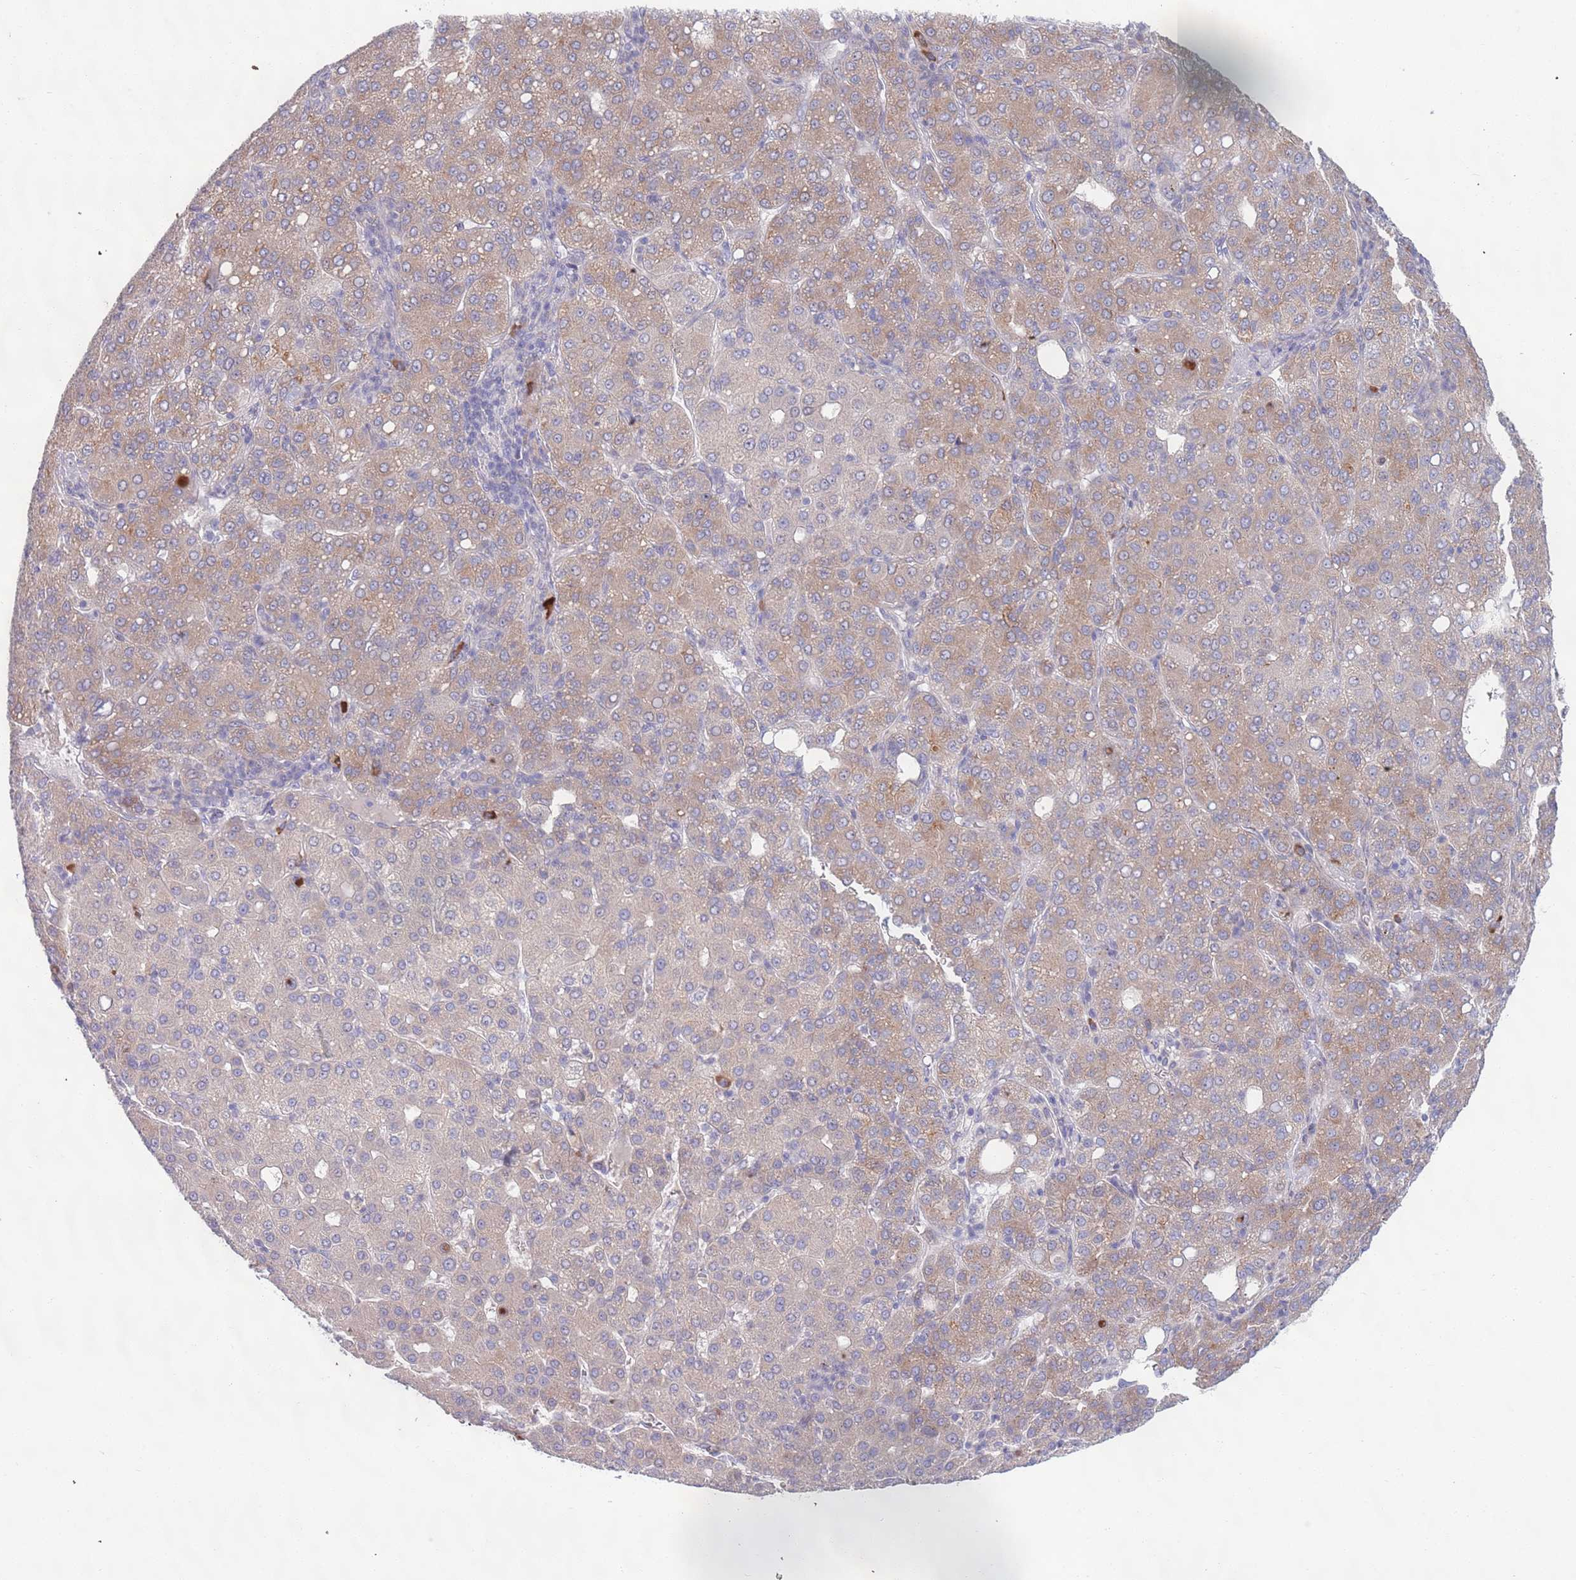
{"staining": {"intensity": "moderate", "quantity": "25%-75%", "location": "cytoplasmic/membranous"}, "tissue": "liver cancer", "cell_type": "Tumor cells", "image_type": "cancer", "snomed": [{"axis": "morphology", "description": "Carcinoma, Hepatocellular, NOS"}, {"axis": "topography", "description": "Liver"}], "caption": "Hepatocellular carcinoma (liver) stained with a brown dye shows moderate cytoplasmic/membranous positive staining in about 25%-75% of tumor cells.", "gene": "LTB", "patient": {"sex": "male", "age": 65}}